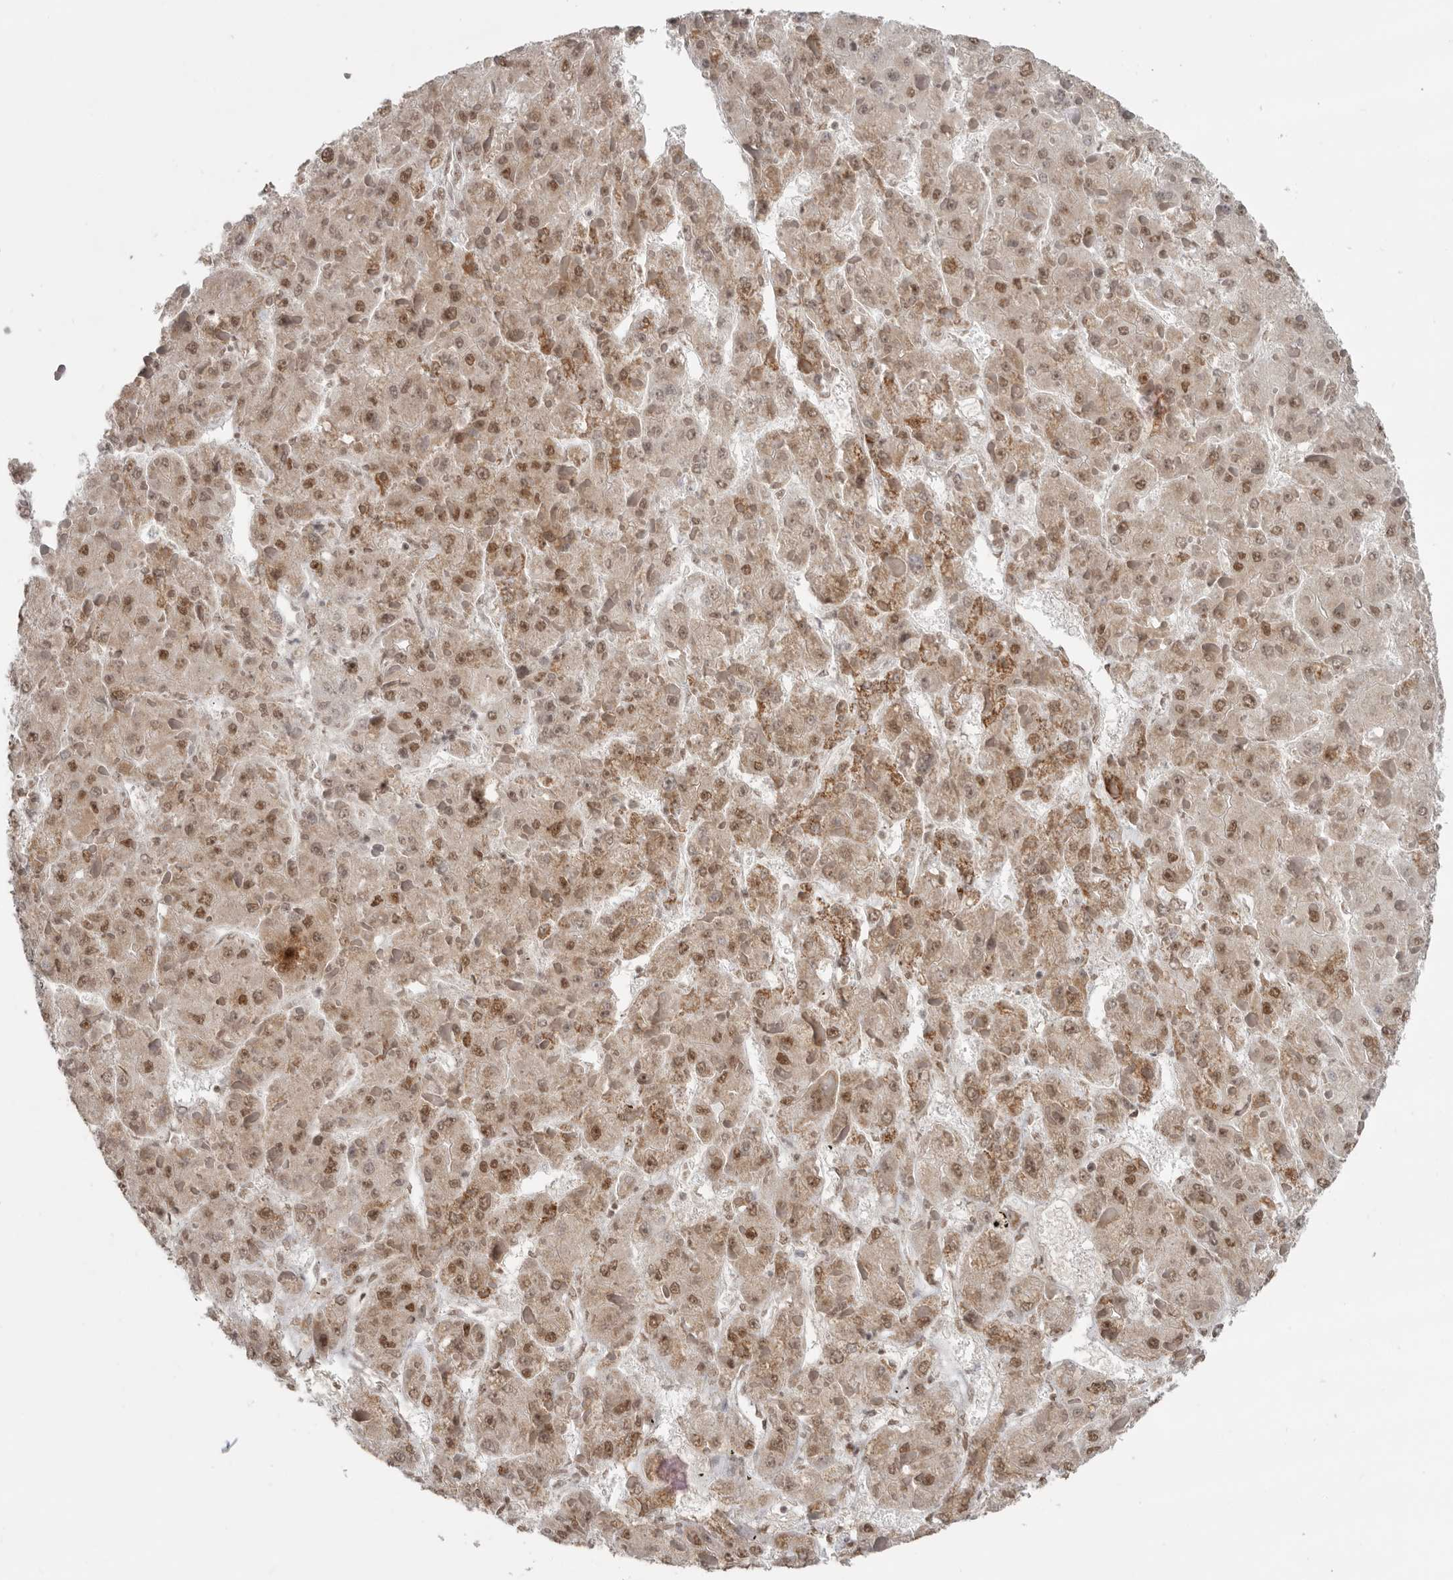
{"staining": {"intensity": "moderate", "quantity": ">75%", "location": "cytoplasmic/membranous,nuclear"}, "tissue": "liver cancer", "cell_type": "Tumor cells", "image_type": "cancer", "snomed": [{"axis": "morphology", "description": "Carcinoma, Hepatocellular, NOS"}, {"axis": "topography", "description": "Liver"}], "caption": "Hepatocellular carcinoma (liver) tissue displays moderate cytoplasmic/membranous and nuclear expression in about >75% of tumor cells, visualized by immunohistochemistry. (DAB (3,3'-diaminobenzidine) = brown stain, brightfield microscopy at high magnification).", "gene": "PPP1R10", "patient": {"sex": "female", "age": 73}}